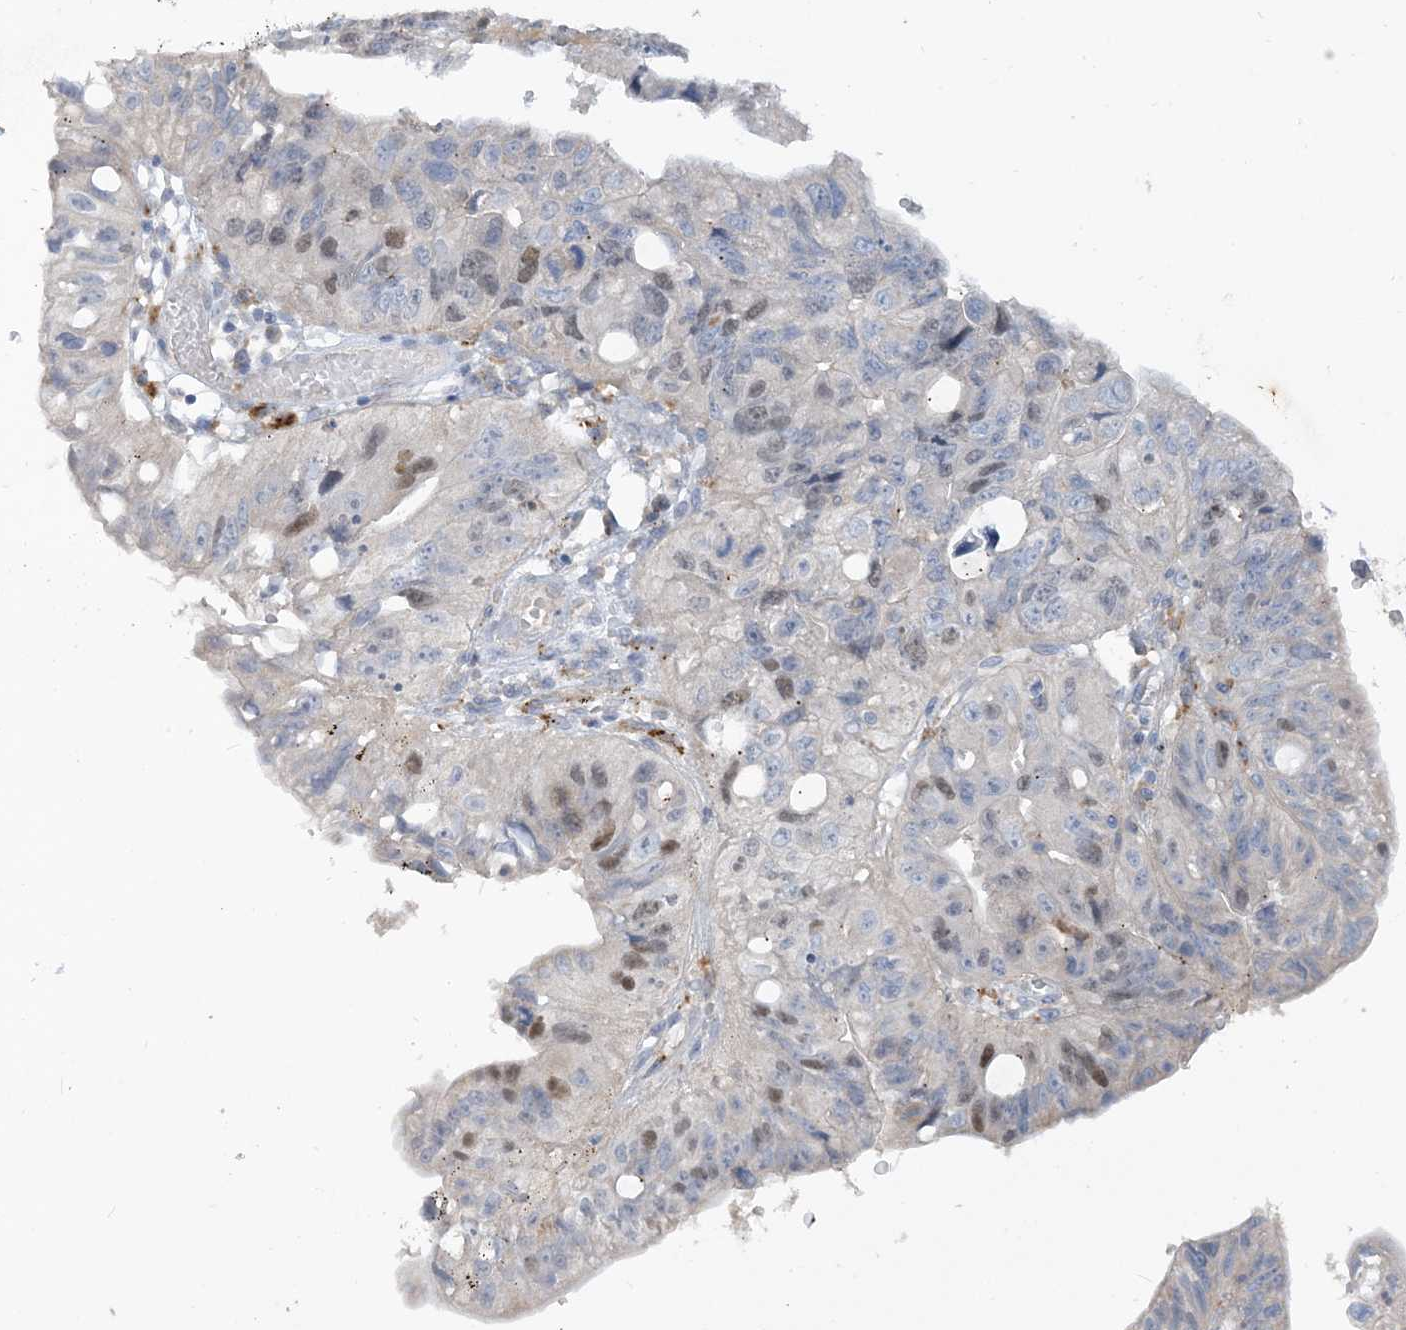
{"staining": {"intensity": "moderate", "quantity": "<25%", "location": "nuclear"}, "tissue": "stomach cancer", "cell_type": "Tumor cells", "image_type": "cancer", "snomed": [{"axis": "morphology", "description": "Adenocarcinoma, NOS"}, {"axis": "topography", "description": "Stomach"}], "caption": "Human stomach cancer (adenocarcinoma) stained with a brown dye demonstrates moderate nuclear positive positivity in about <25% of tumor cells.", "gene": "PEAR1", "patient": {"sex": "male", "age": 59}}